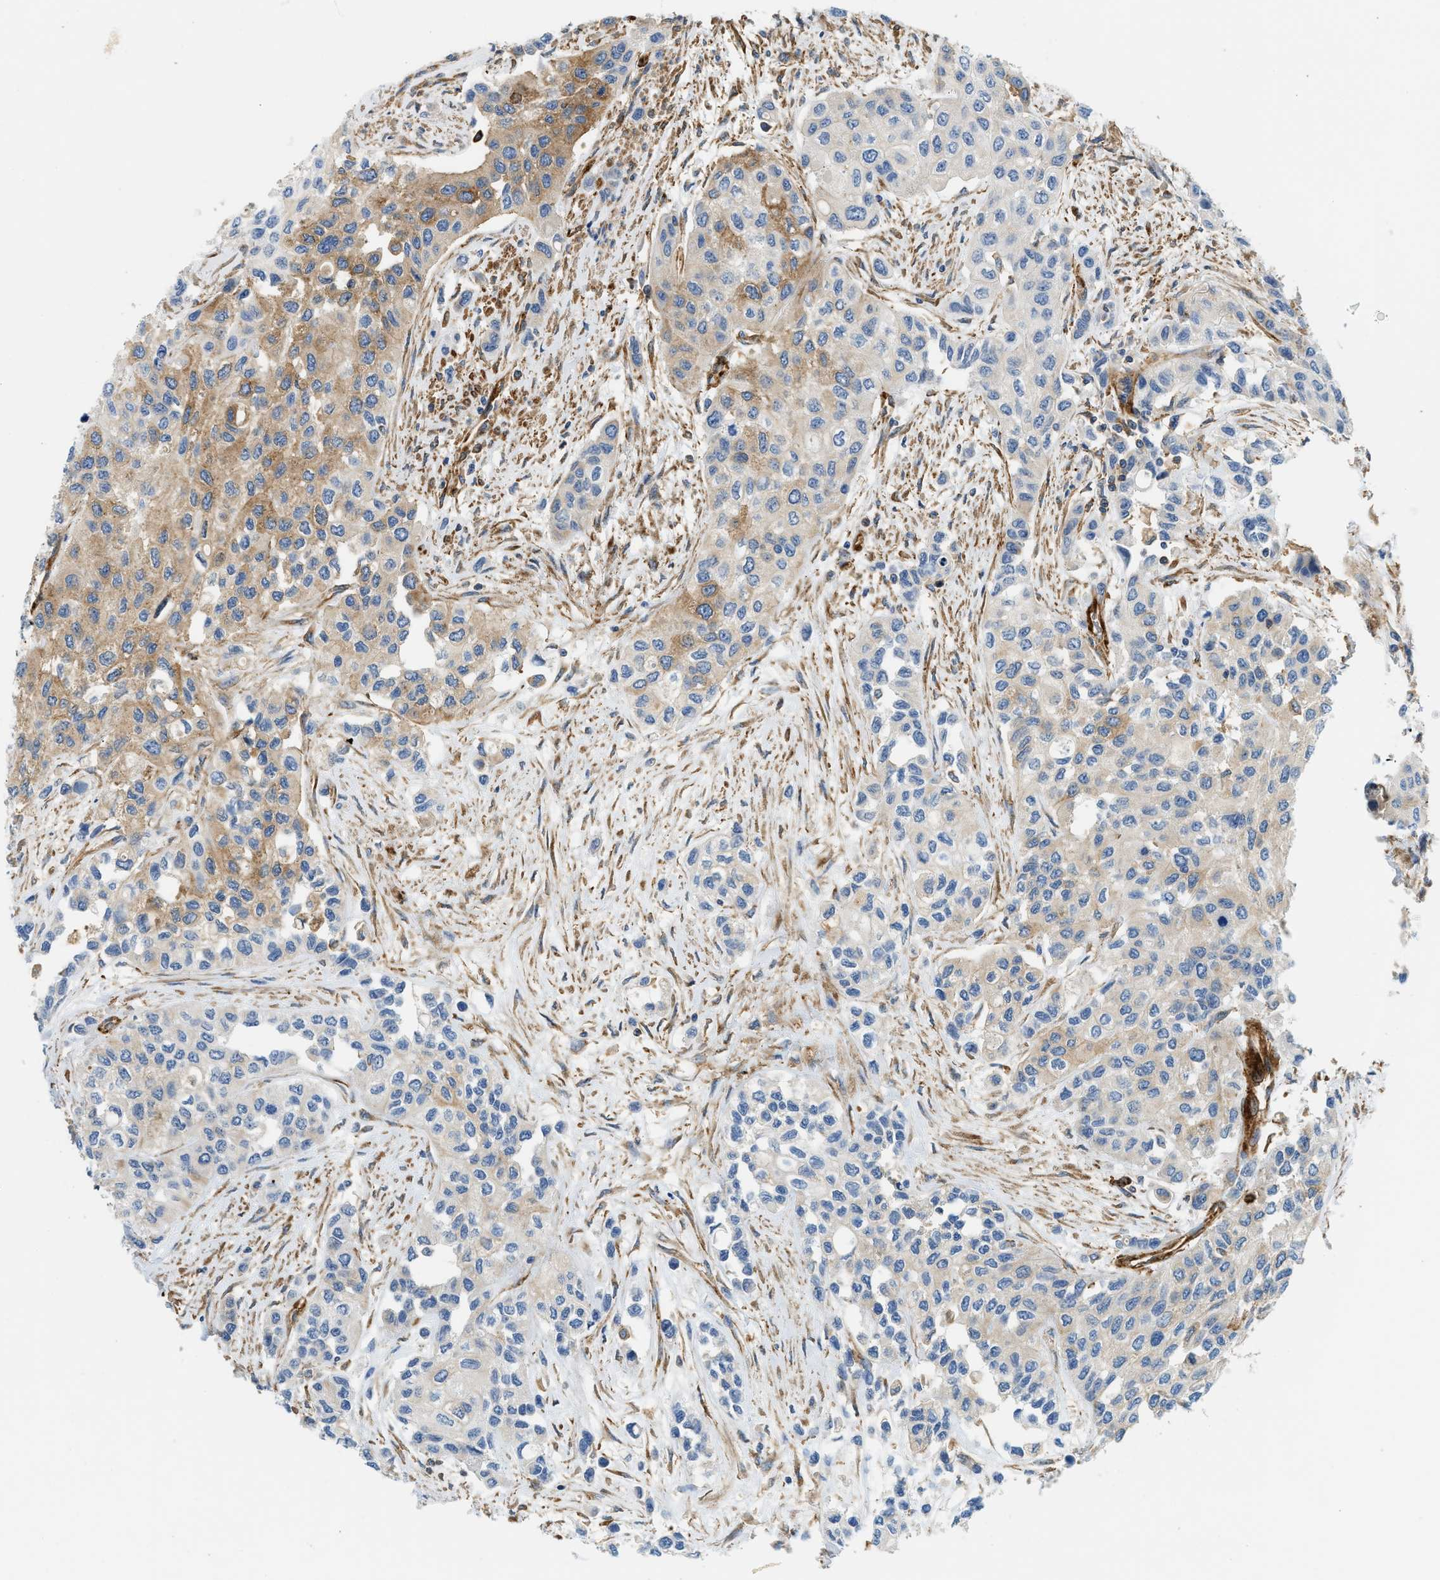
{"staining": {"intensity": "moderate", "quantity": "<25%", "location": "cytoplasmic/membranous"}, "tissue": "urothelial cancer", "cell_type": "Tumor cells", "image_type": "cancer", "snomed": [{"axis": "morphology", "description": "Urothelial carcinoma, High grade"}, {"axis": "topography", "description": "Urinary bladder"}], "caption": "Protein staining demonstrates moderate cytoplasmic/membranous positivity in approximately <25% of tumor cells in urothelial carcinoma (high-grade).", "gene": "HIP1", "patient": {"sex": "female", "age": 56}}